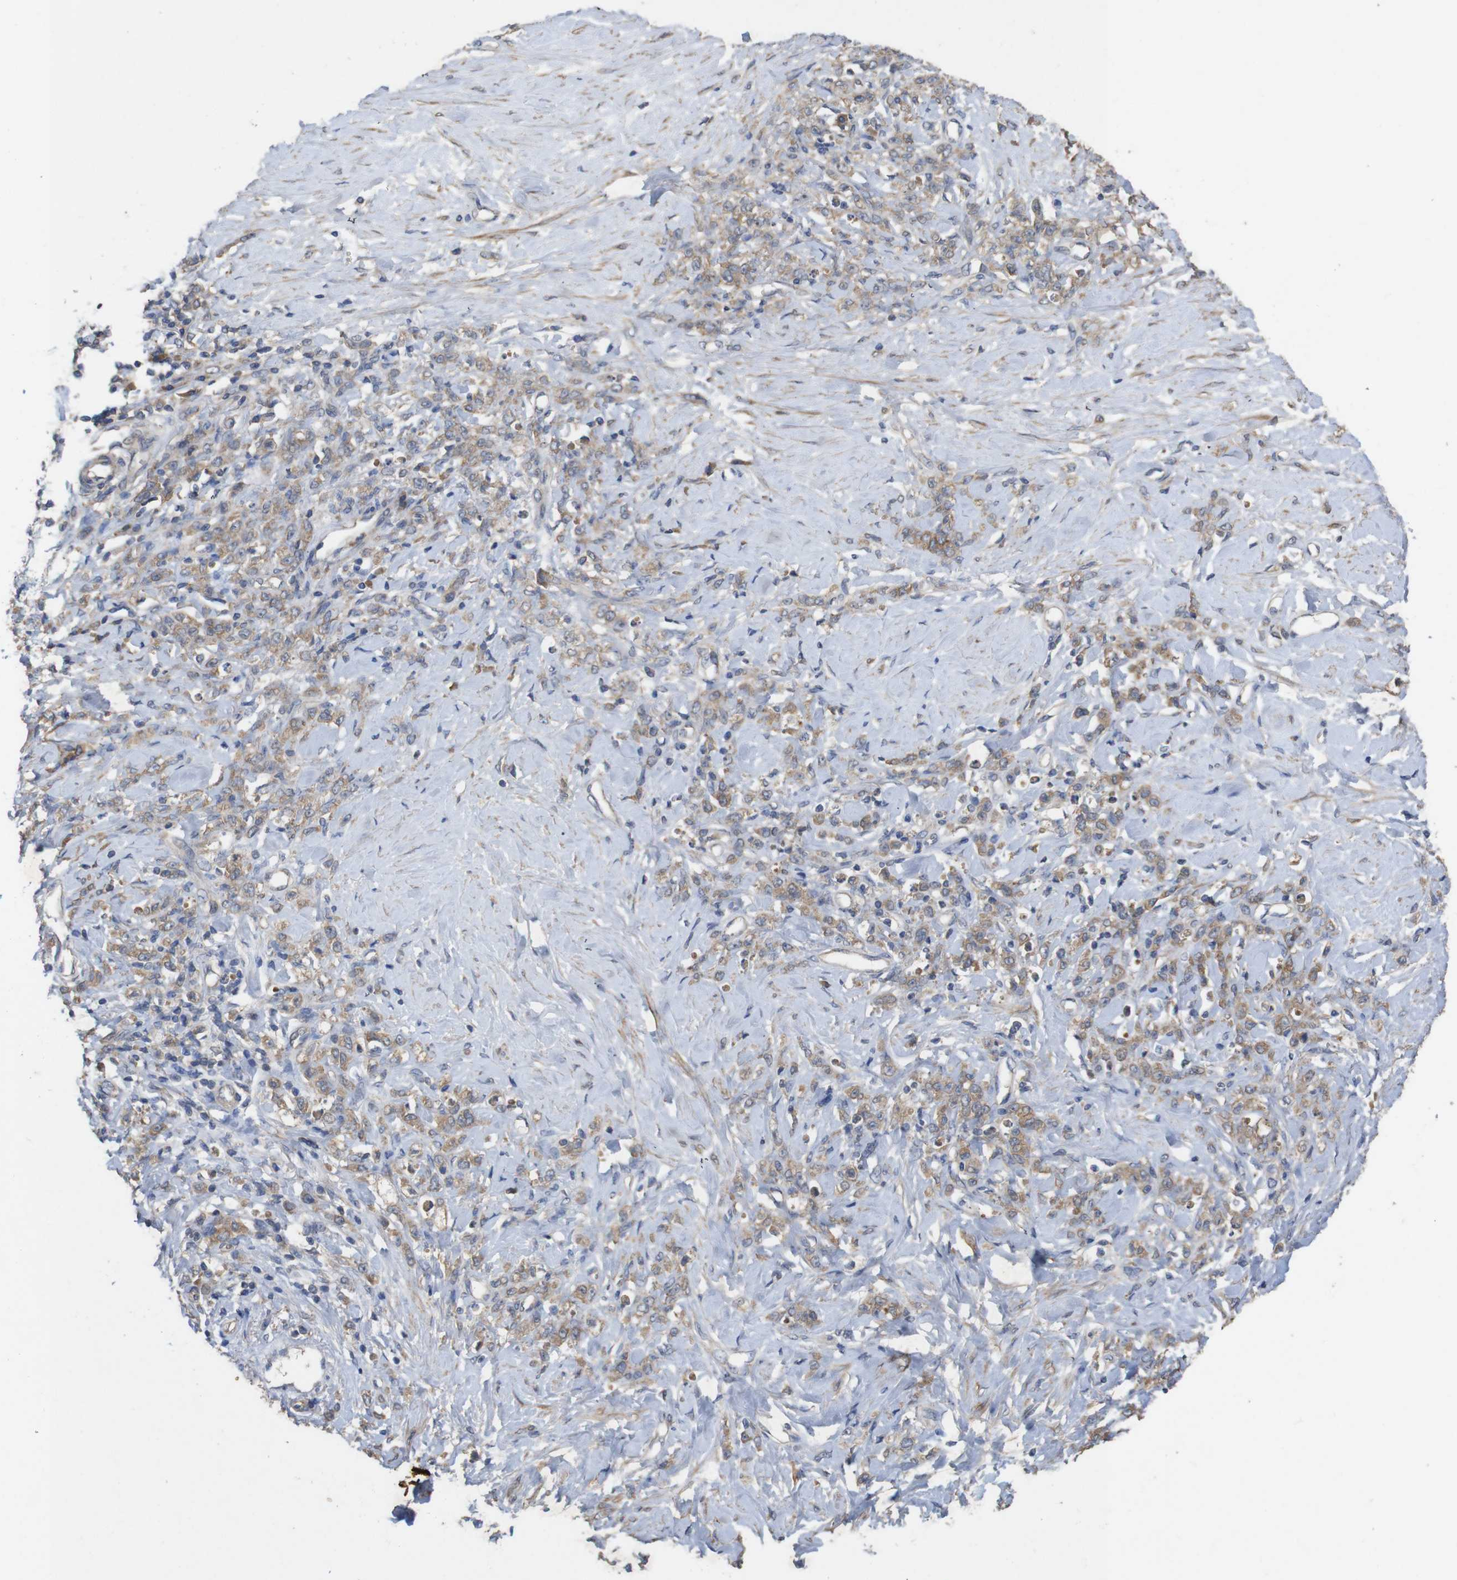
{"staining": {"intensity": "weak", "quantity": ">75%", "location": "cytoplasmic/membranous"}, "tissue": "stomach cancer", "cell_type": "Tumor cells", "image_type": "cancer", "snomed": [{"axis": "morphology", "description": "Adenocarcinoma, NOS"}, {"axis": "topography", "description": "Stomach"}], "caption": "The histopathology image shows a brown stain indicating the presence of a protein in the cytoplasmic/membranous of tumor cells in stomach cancer (adenocarcinoma).", "gene": "KCNS3", "patient": {"sex": "male", "age": 82}}